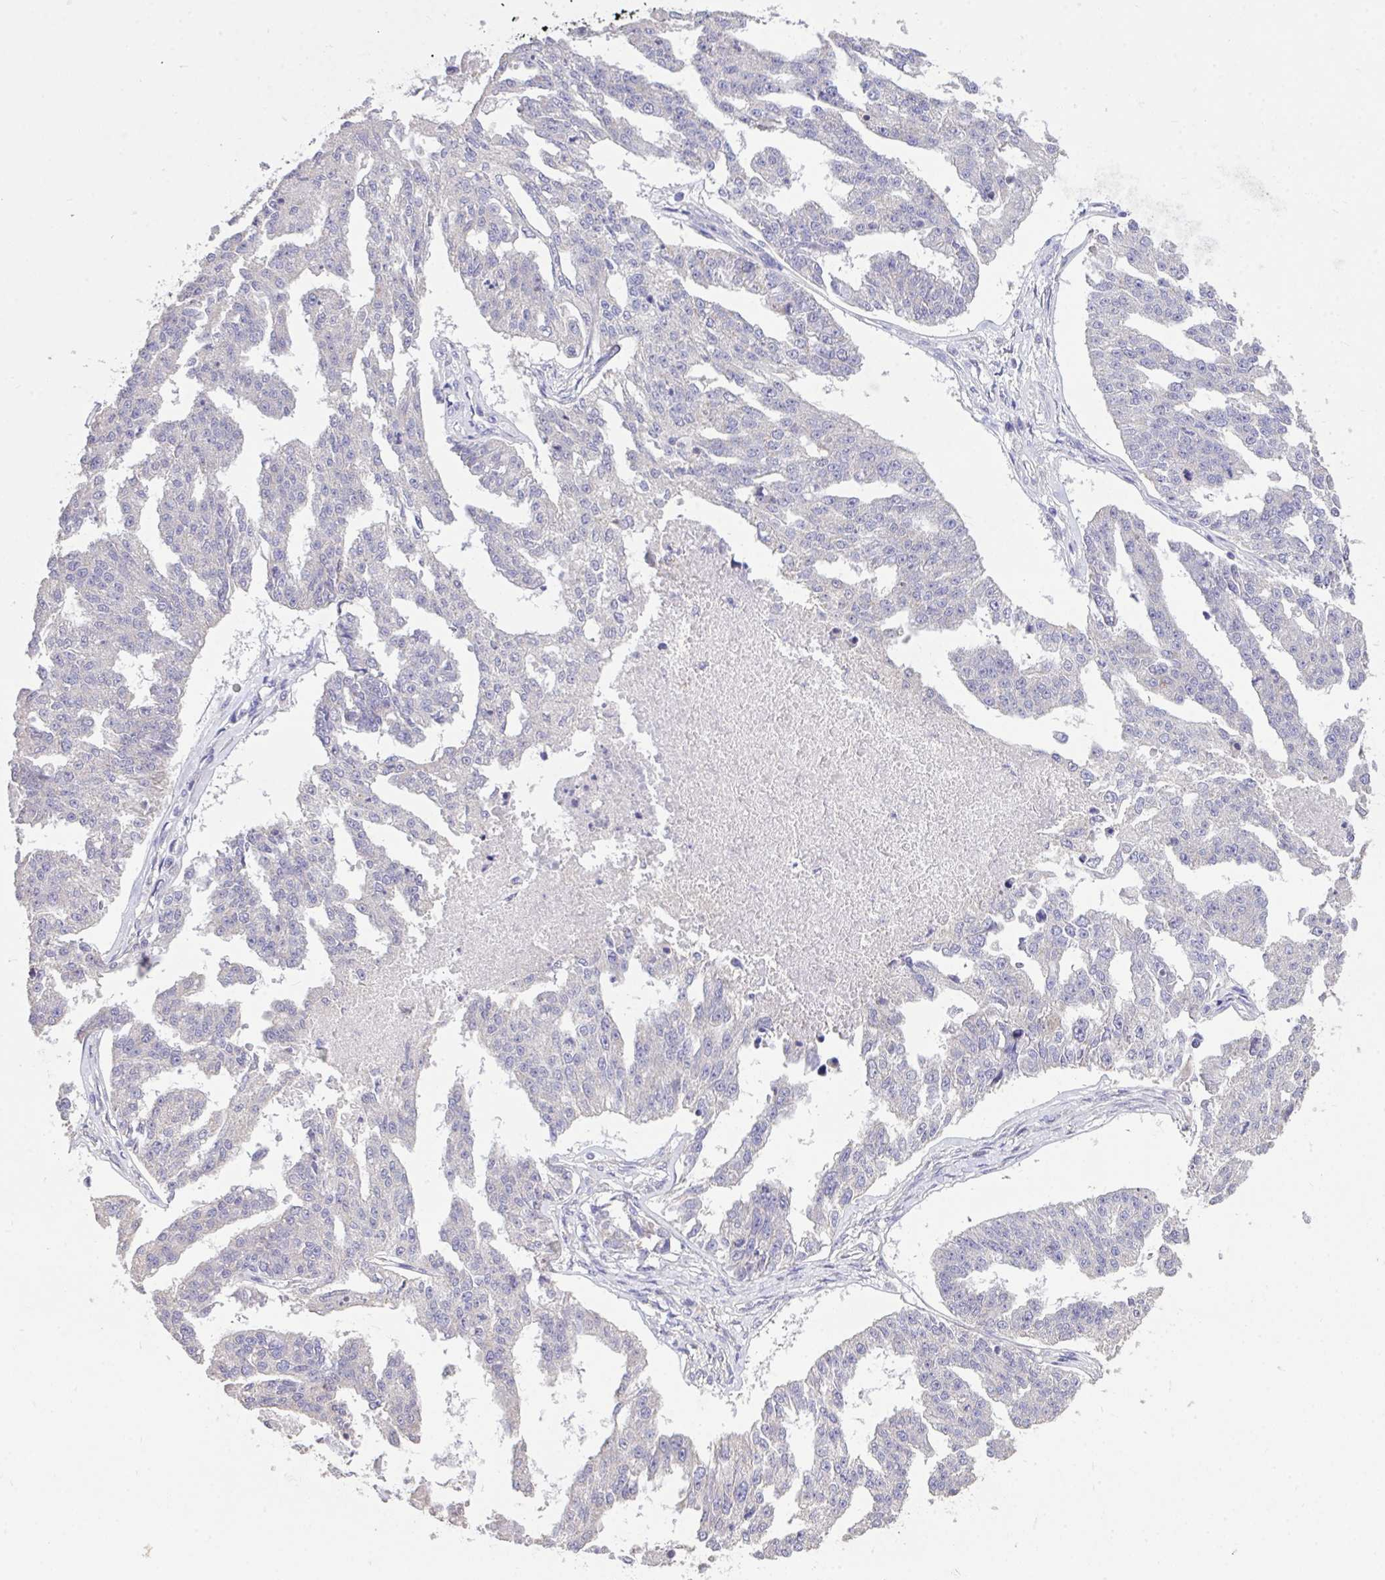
{"staining": {"intensity": "negative", "quantity": "none", "location": "none"}, "tissue": "ovarian cancer", "cell_type": "Tumor cells", "image_type": "cancer", "snomed": [{"axis": "morphology", "description": "Cystadenocarcinoma, serous, NOS"}, {"axis": "topography", "description": "Ovary"}], "caption": "IHC of human ovarian cancer exhibits no staining in tumor cells.", "gene": "MPC2", "patient": {"sex": "female", "age": 58}}